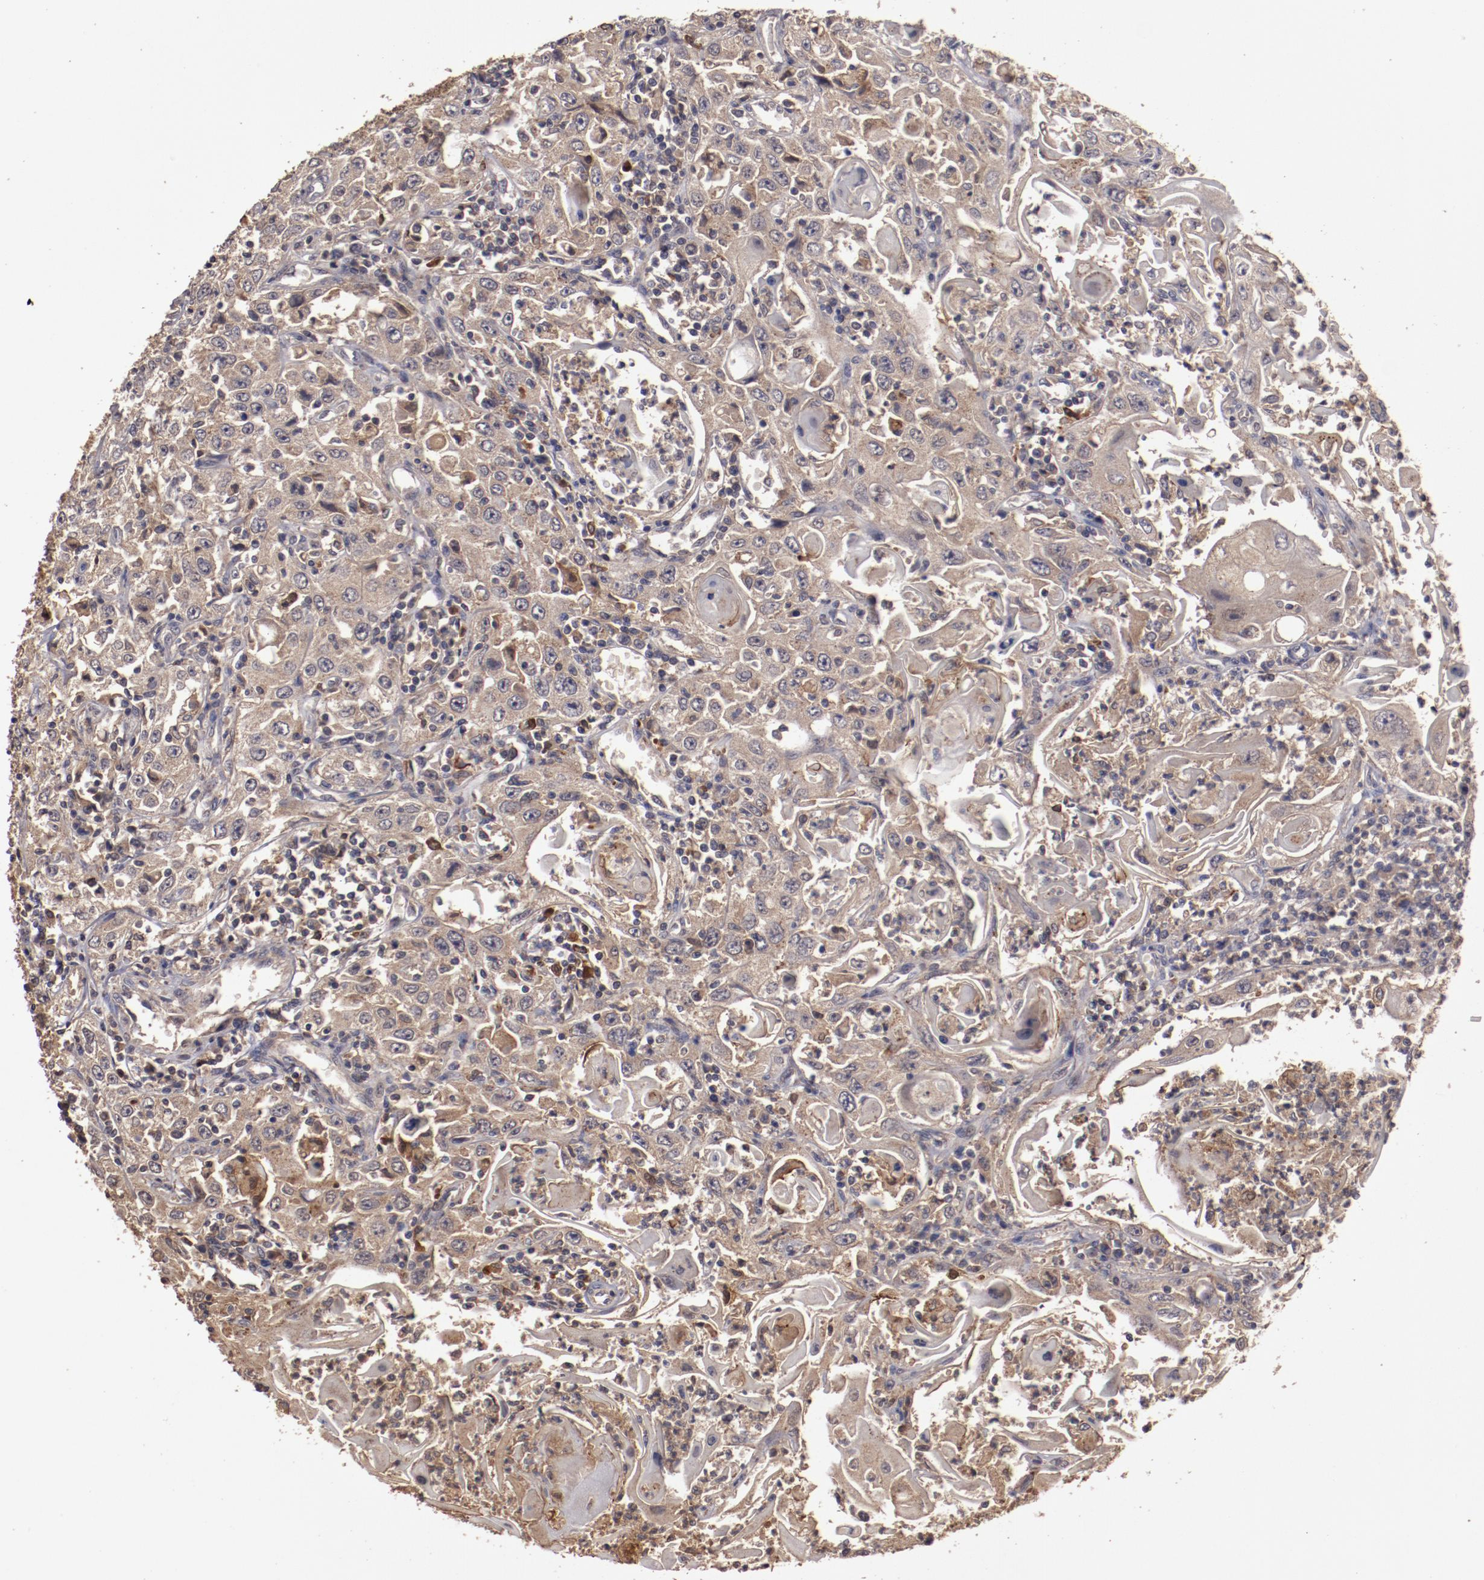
{"staining": {"intensity": "moderate", "quantity": ">75%", "location": "cytoplasmic/membranous"}, "tissue": "head and neck cancer", "cell_type": "Tumor cells", "image_type": "cancer", "snomed": [{"axis": "morphology", "description": "Squamous cell carcinoma, NOS"}, {"axis": "topography", "description": "Oral tissue"}, {"axis": "topography", "description": "Head-Neck"}], "caption": "Head and neck squamous cell carcinoma stained with DAB immunohistochemistry displays medium levels of moderate cytoplasmic/membranous expression in about >75% of tumor cells. Nuclei are stained in blue.", "gene": "LRRC75B", "patient": {"sex": "female", "age": 76}}